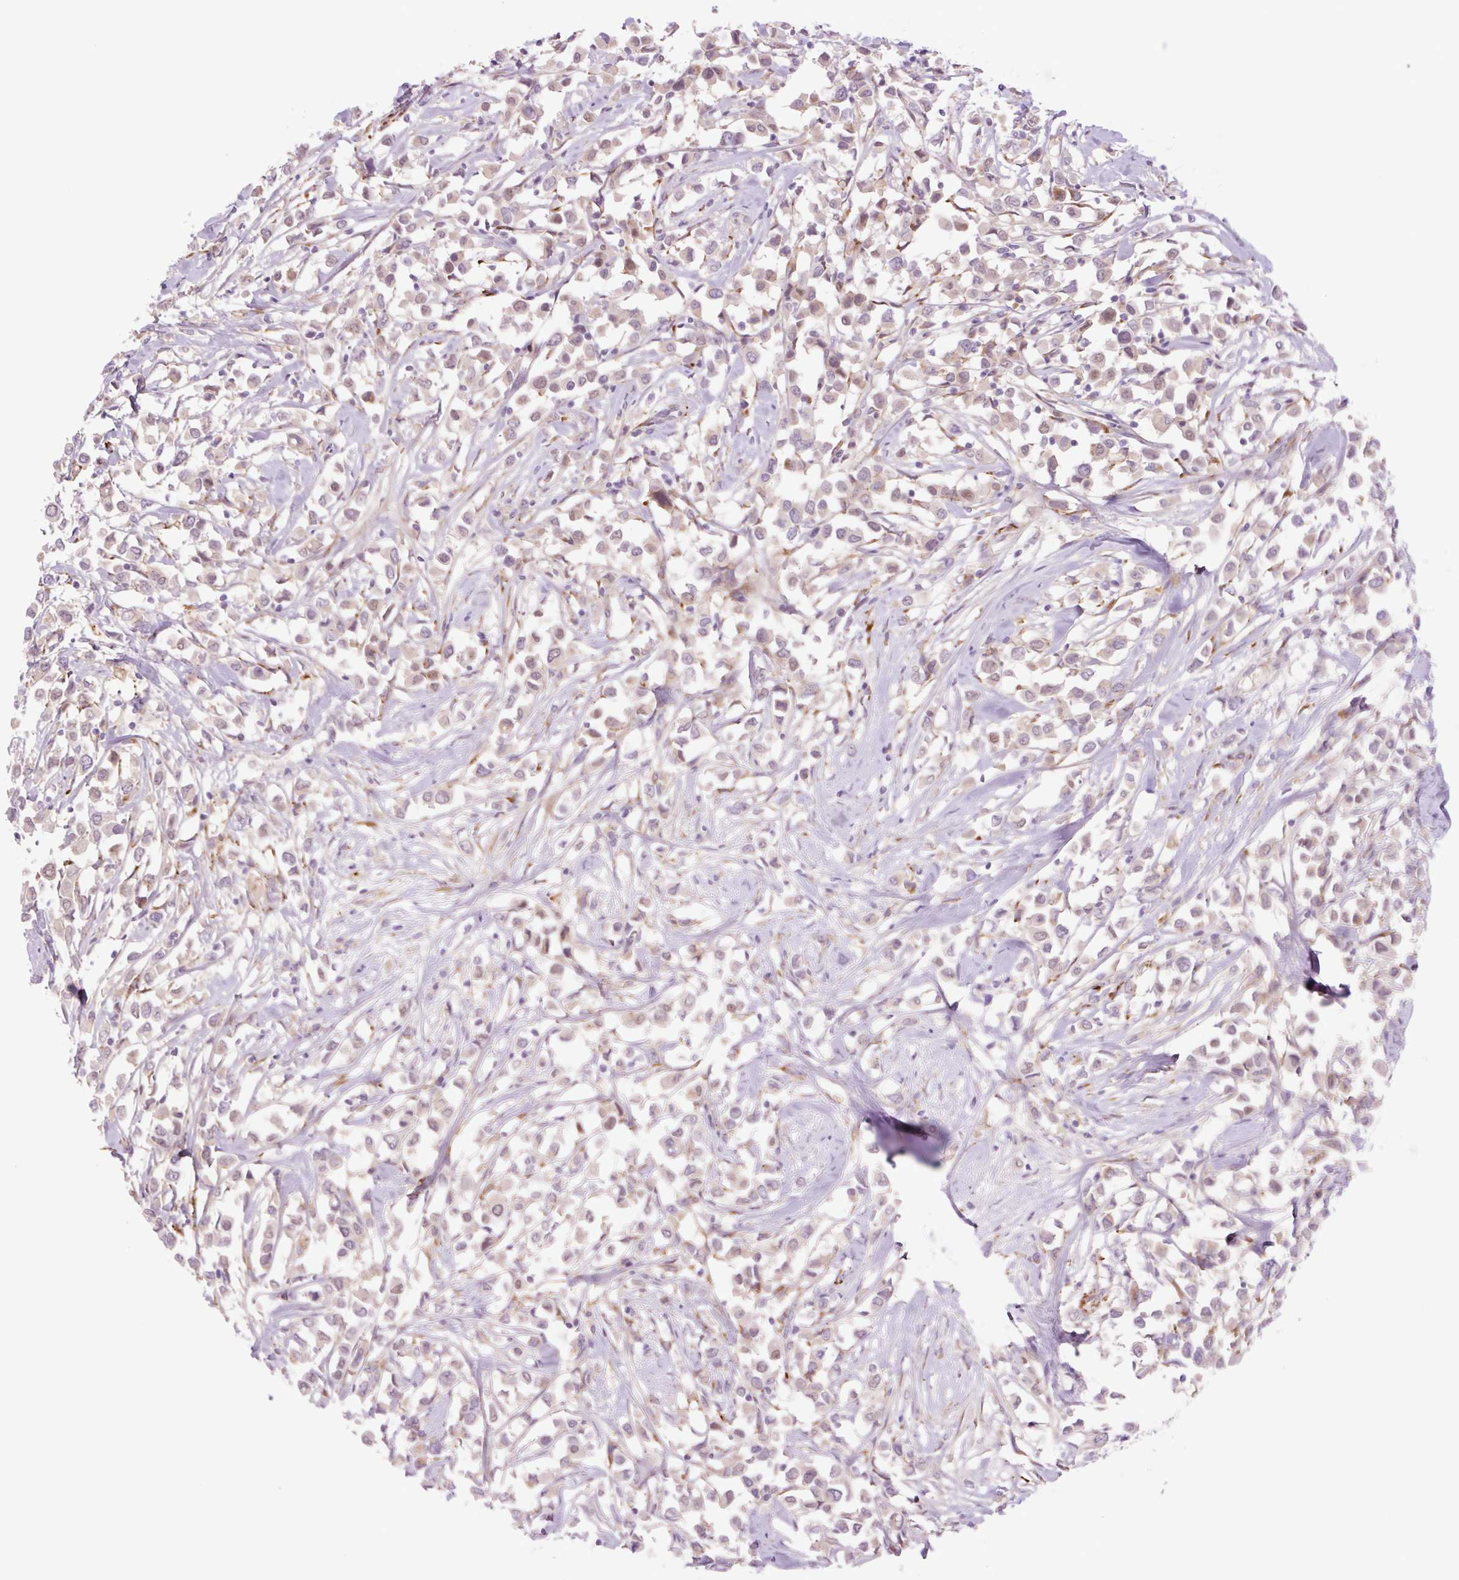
{"staining": {"intensity": "weak", "quantity": "25%-75%", "location": "cytoplasmic/membranous"}, "tissue": "breast cancer", "cell_type": "Tumor cells", "image_type": "cancer", "snomed": [{"axis": "morphology", "description": "Duct carcinoma"}, {"axis": "topography", "description": "Breast"}], "caption": "Approximately 25%-75% of tumor cells in breast cancer display weak cytoplasmic/membranous protein expression as visualized by brown immunohistochemical staining.", "gene": "COL5A1", "patient": {"sex": "female", "age": 61}}